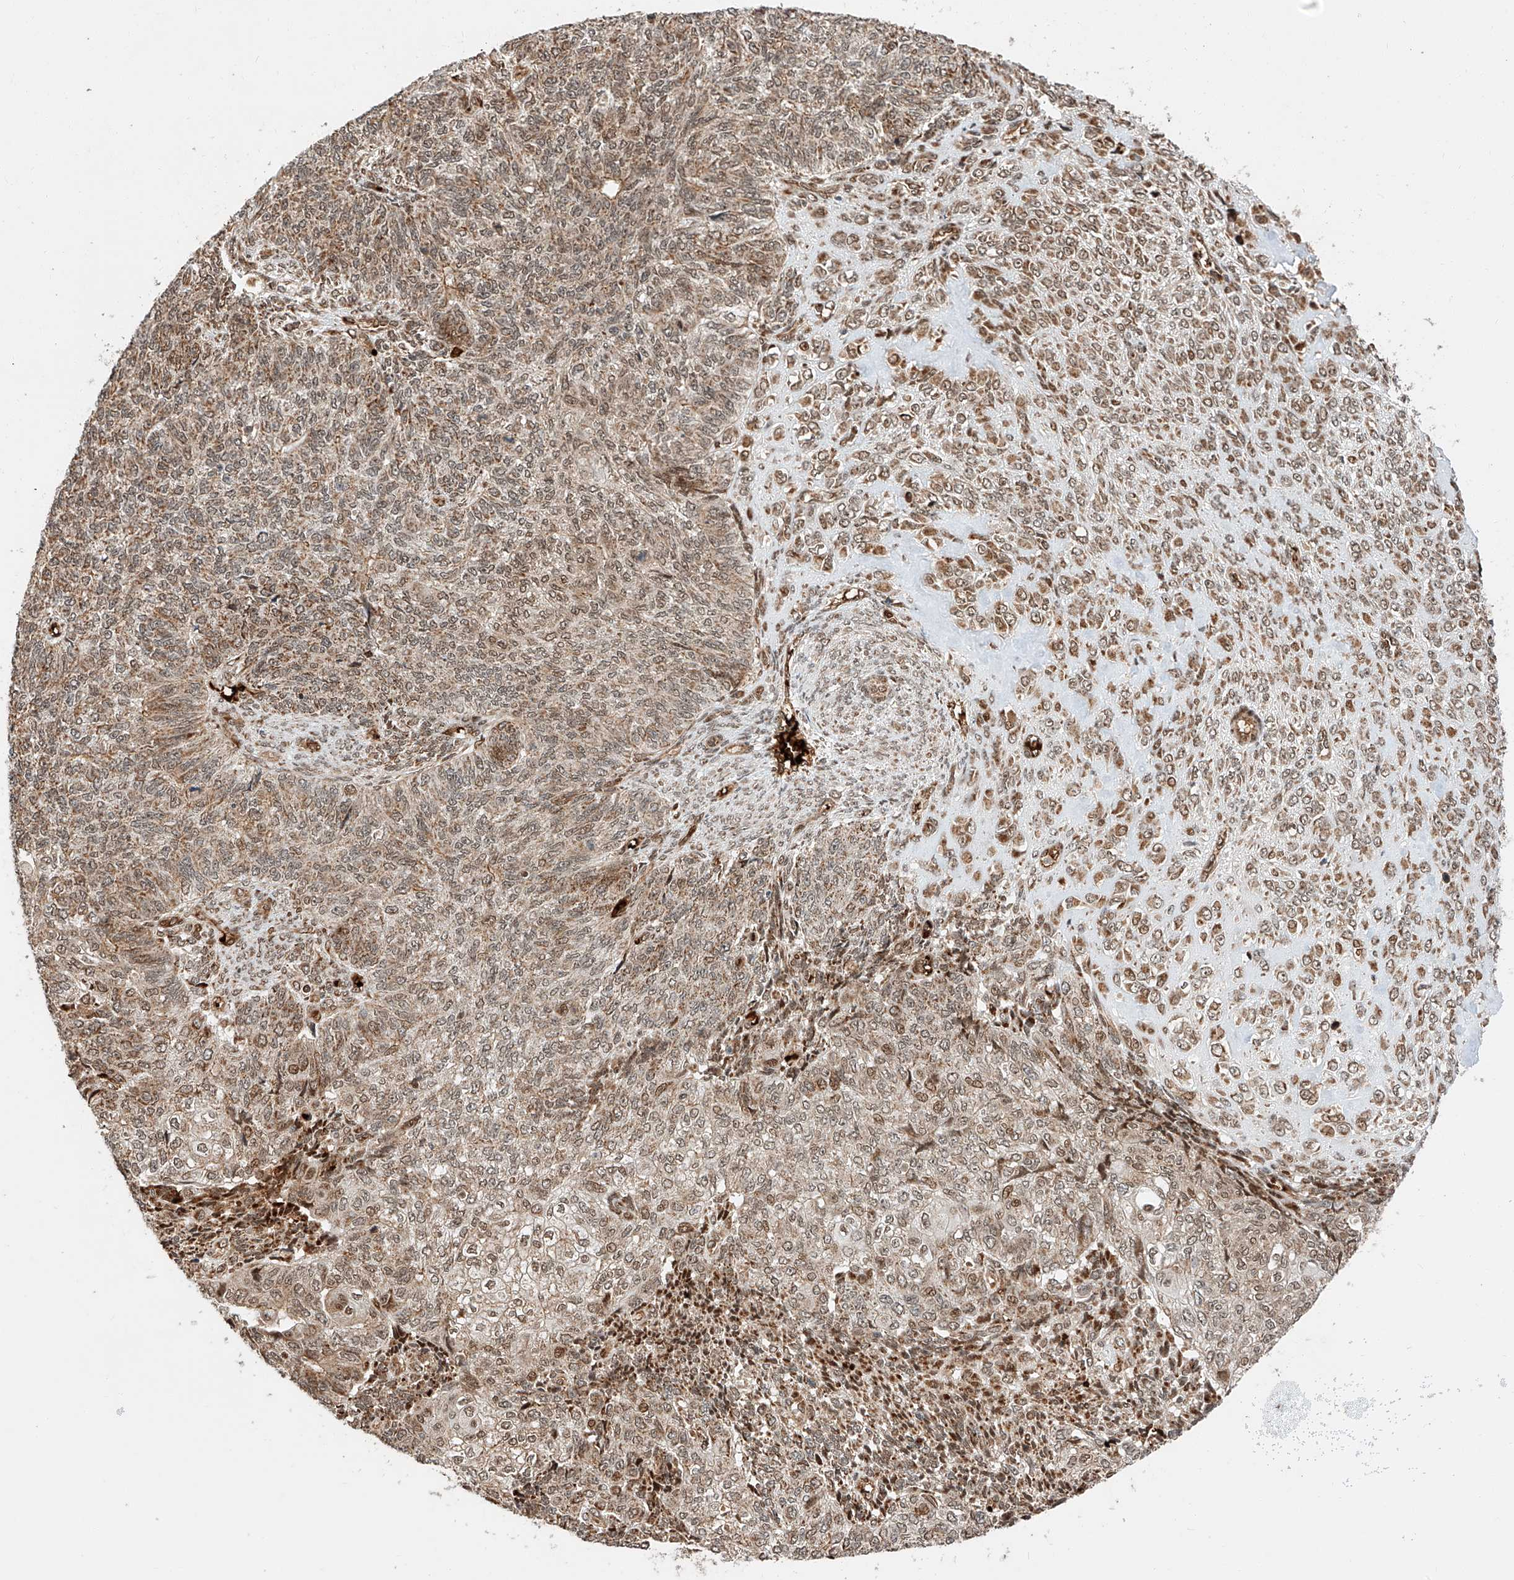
{"staining": {"intensity": "moderate", "quantity": ">75%", "location": "cytoplasmic/membranous,nuclear"}, "tissue": "endometrial cancer", "cell_type": "Tumor cells", "image_type": "cancer", "snomed": [{"axis": "morphology", "description": "Adenocarcinoma, NOS"}, {"axis": "topography", "description": "Endometrium"}], "caption": "Immunohistochemistry histopathology image of neoplastic tissue: endometrial adenocarcinoma stained using immunohistochemistry demonstrates medium levels of moderate protein expression localized specifically in the cytoplasmic/membranous and nuclear of tumor cells, appearing as a cytoplasmic/membranous and nuclear brown color.", "gene": "THTPA", "patient": {"sex": "female", "age": 32}}